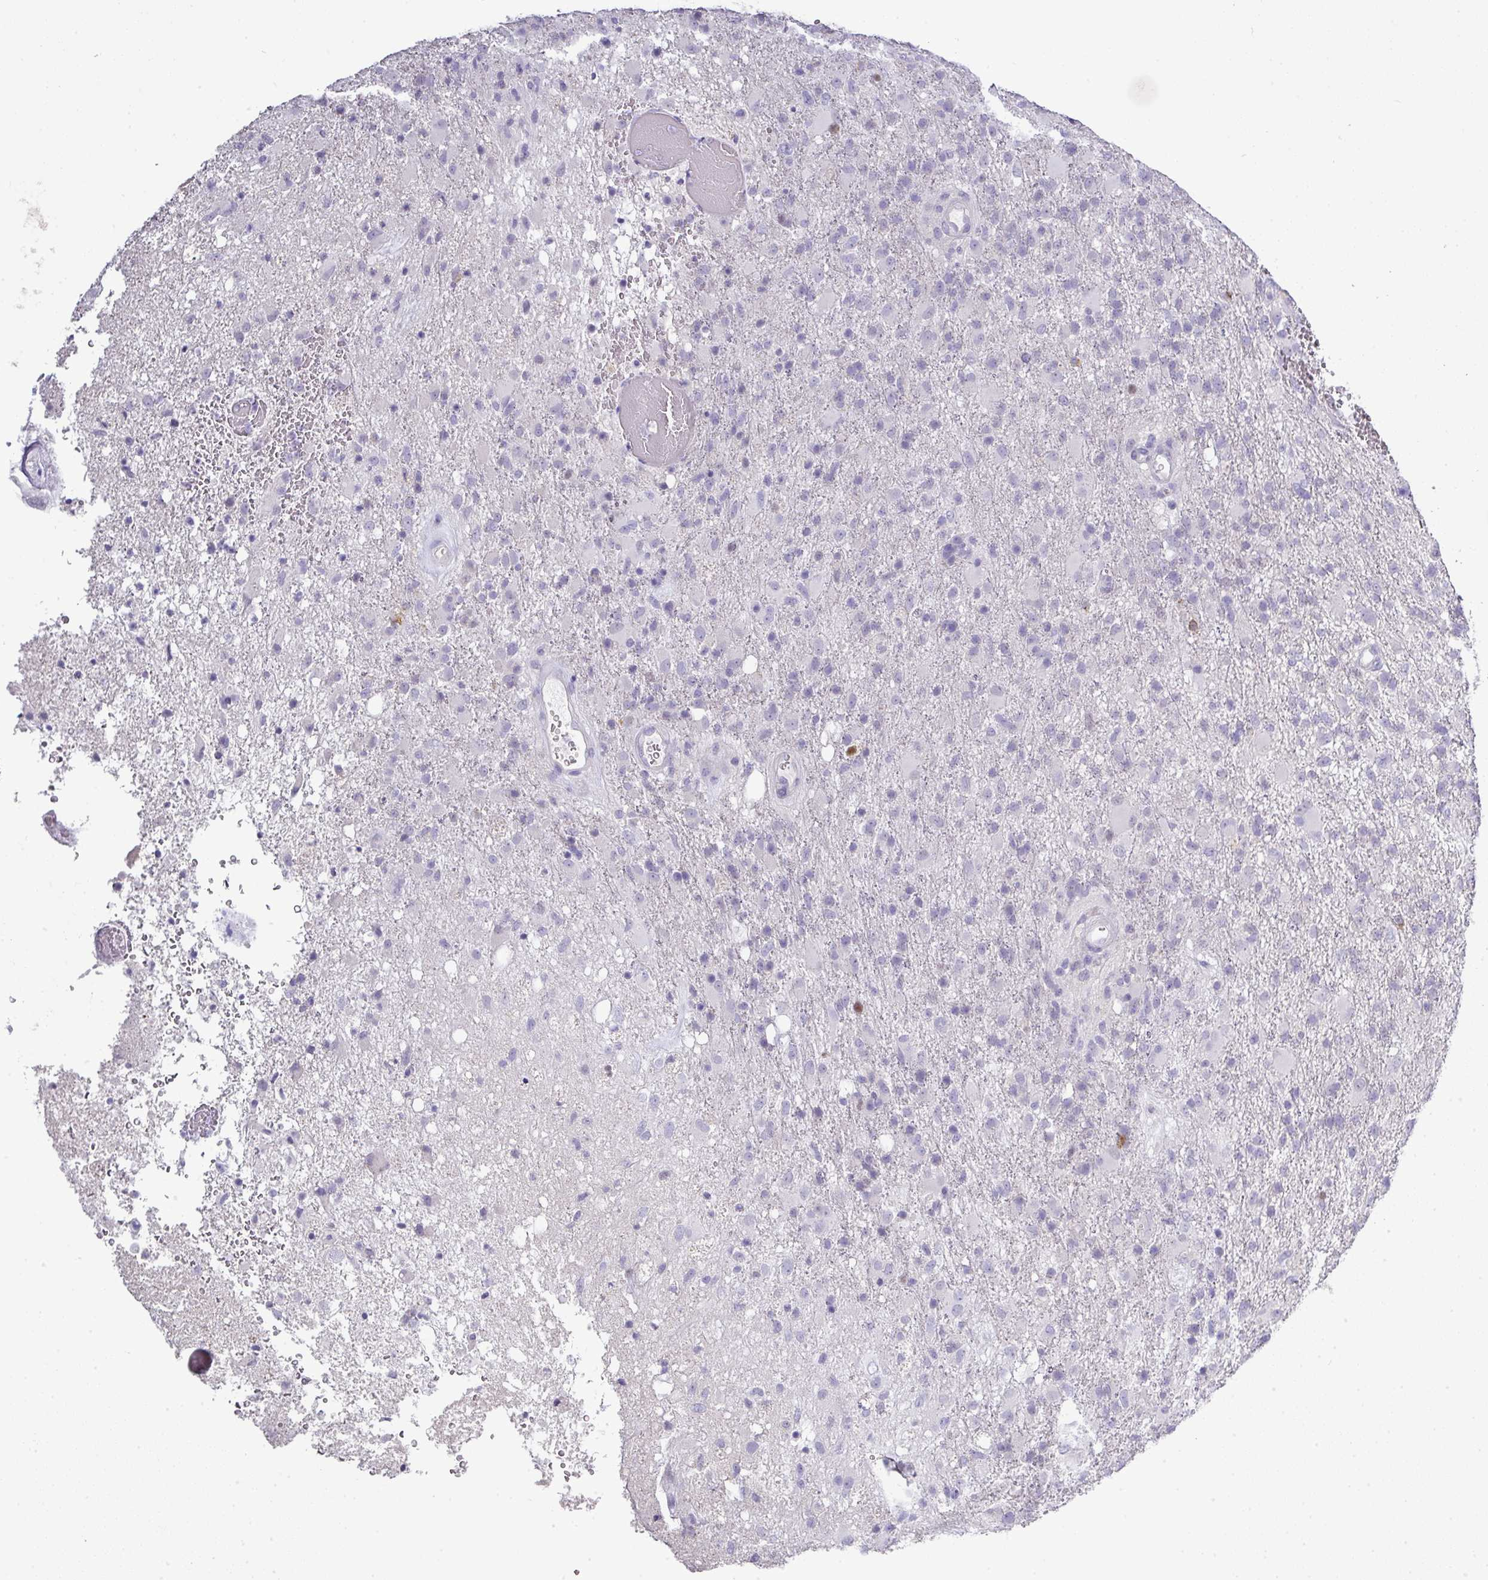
{"staining": {"intensity": "negative", "quantity": "none", "location": "none"}, "tissue": "glioma", "cell_type": "Tumor cells", "image_type": "cancer", "snomed": [{"axis": "morphology", "description": "Glioma, malignant, High grade"}, {"axis": "topography", "description": "Brain"}], "caption": "High power microscopy image of an immunohistochemistry (IHC) histopathology image of malignant glioma (high-grade), revealing no significant staining in tumor cells.", "gene": "BCL11A", "patient": {"sex": "female", "age": 74}}